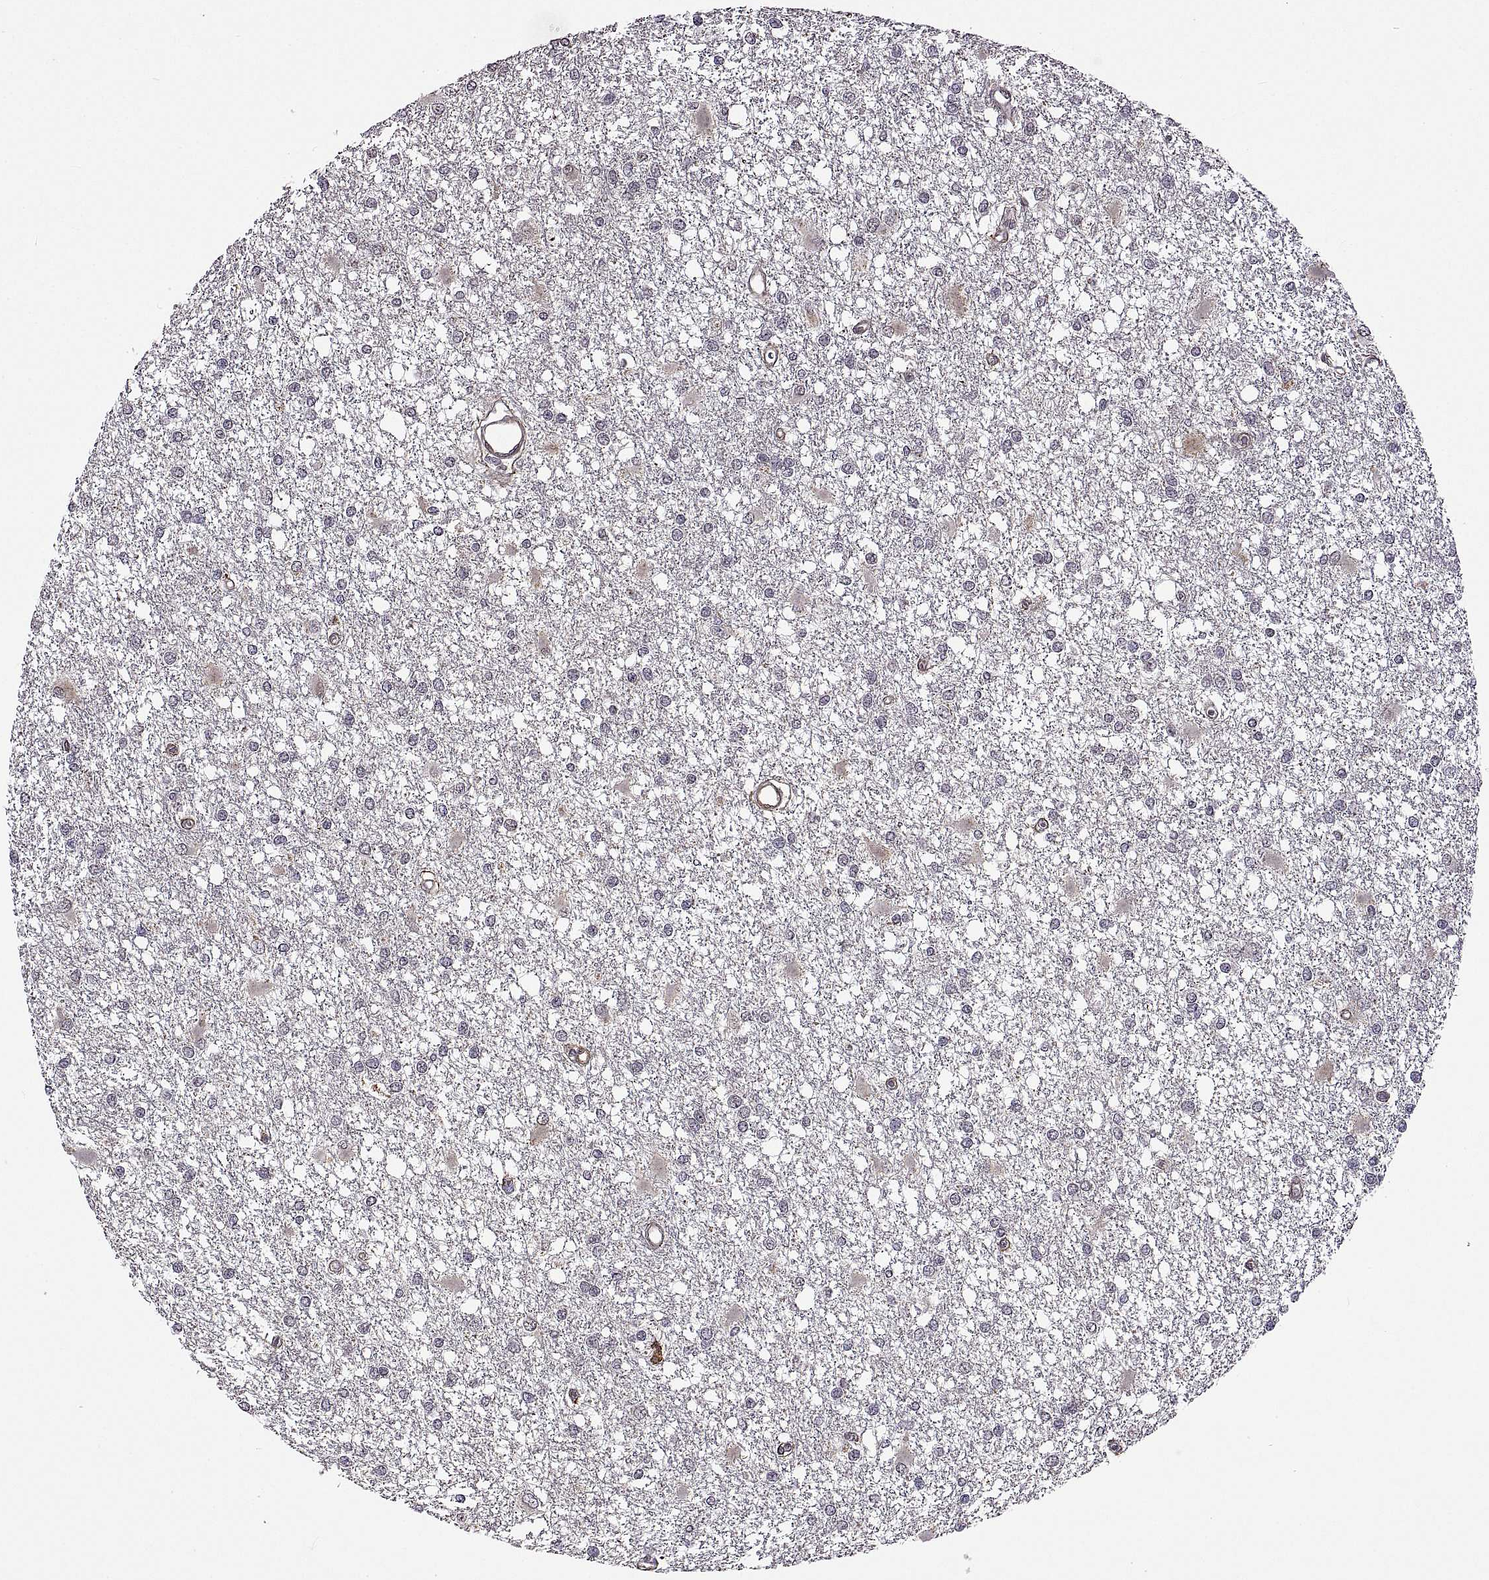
{"staining": {"intensity": "negative", "quantity": "none", "location": "none"}, "tissue": "glioma", "cell_type": "Tumor cells", "image_type": "cancer", "snomed": [{"axis": "morphology", "description": "Glioma, malignant, High grade"}, {"axis": "topography", "description": "Cerebral cortex"}], "caption": "Immunohistochemistry of glioma shows no staining in tumor cells.", "gene": "LAMA1", "patient": {"sex": "male", "age": 79}}